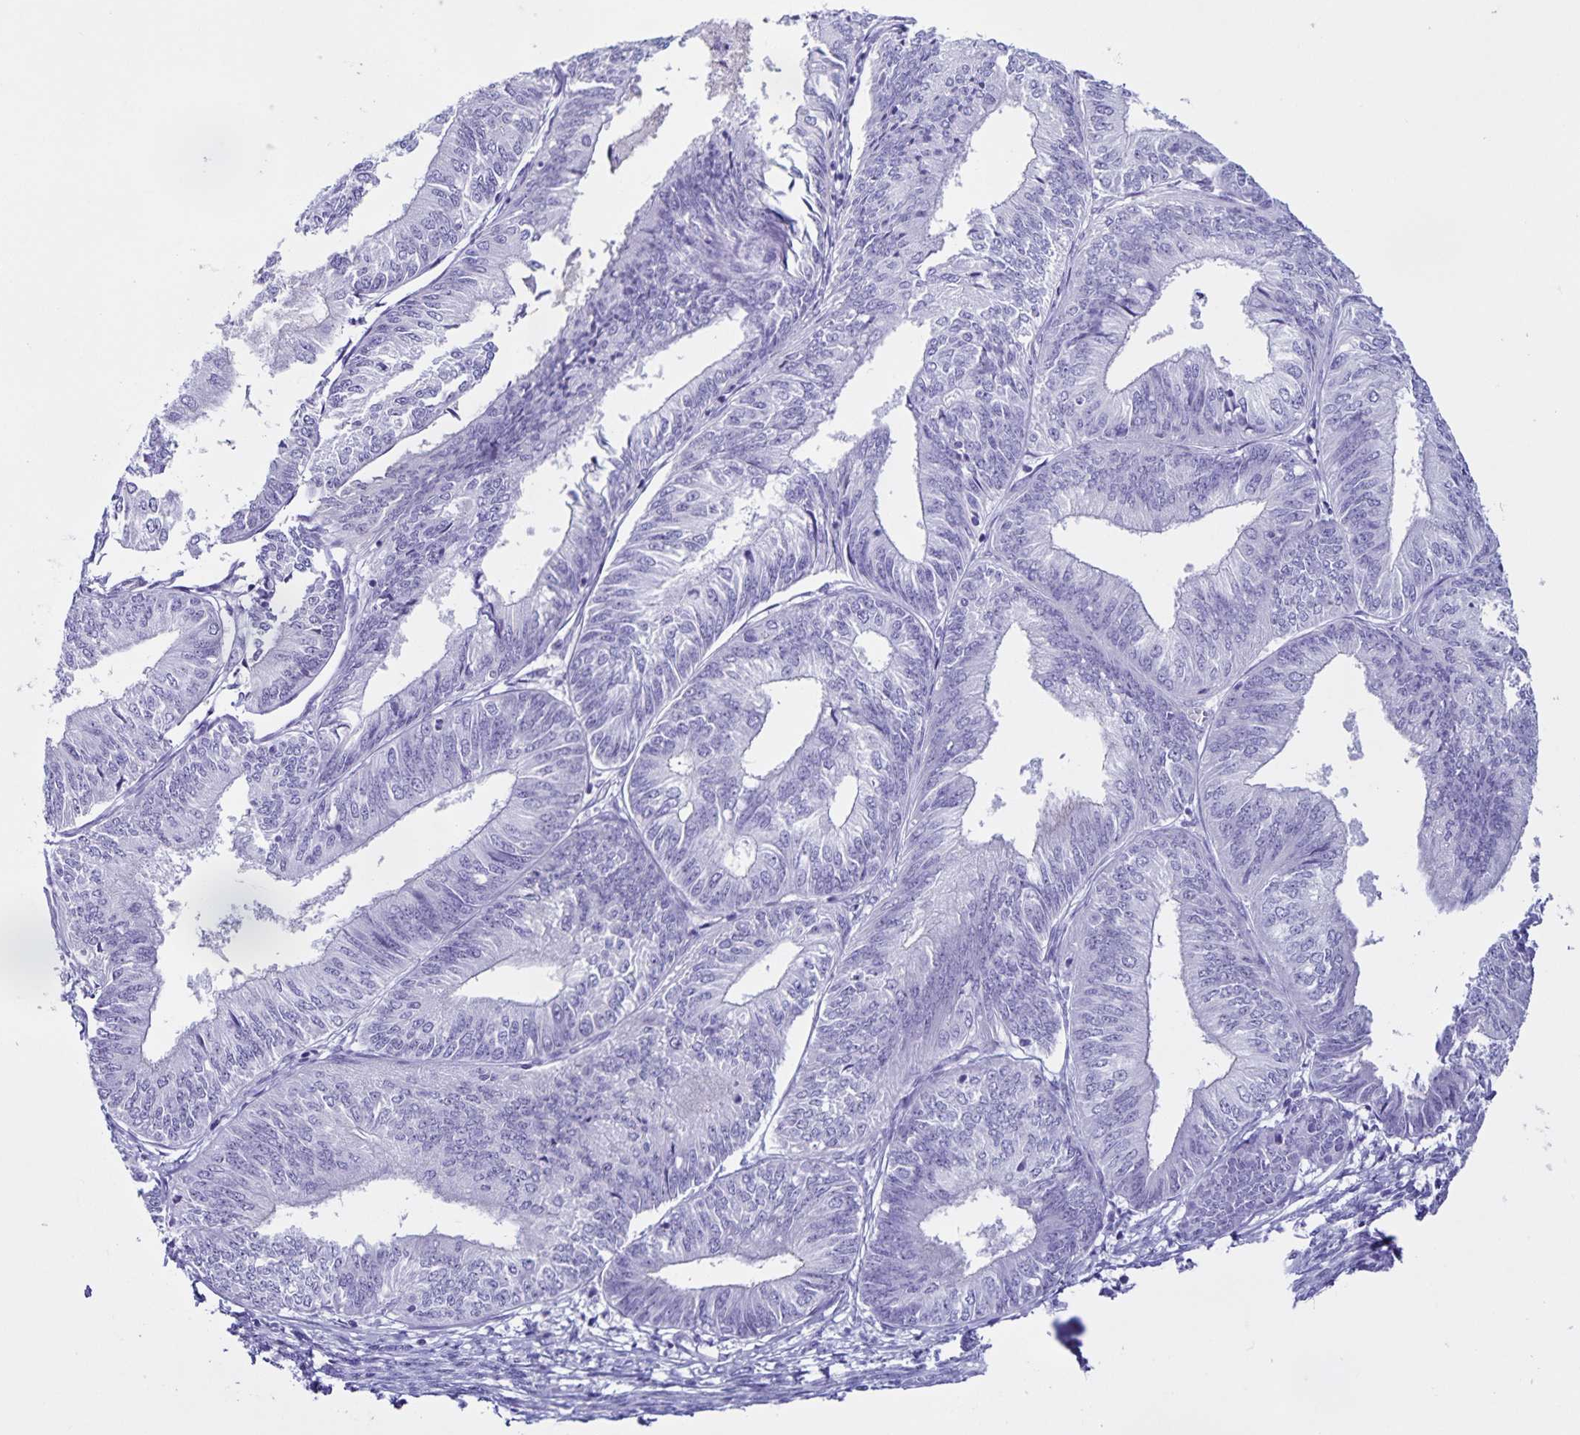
{"staining": {"intensity": "negative", "quantity": "none", "location": "none"}, "tissue": "endometrial cancer", "cell_type": "Tumor cells", "image_type": "cancer", "snomed": [{"axis": "morphology", "description": "Adenocarcinoma, NOS"}, {"axis": "topography", "description": "Endometrium"}], "caption": "An image of adenocarcinoma (endometrial) stained for a protein exhibits no brown staining in tumor cells.", "gene": "FAM170A", "patient": {"sex": "female", "age": 58}}